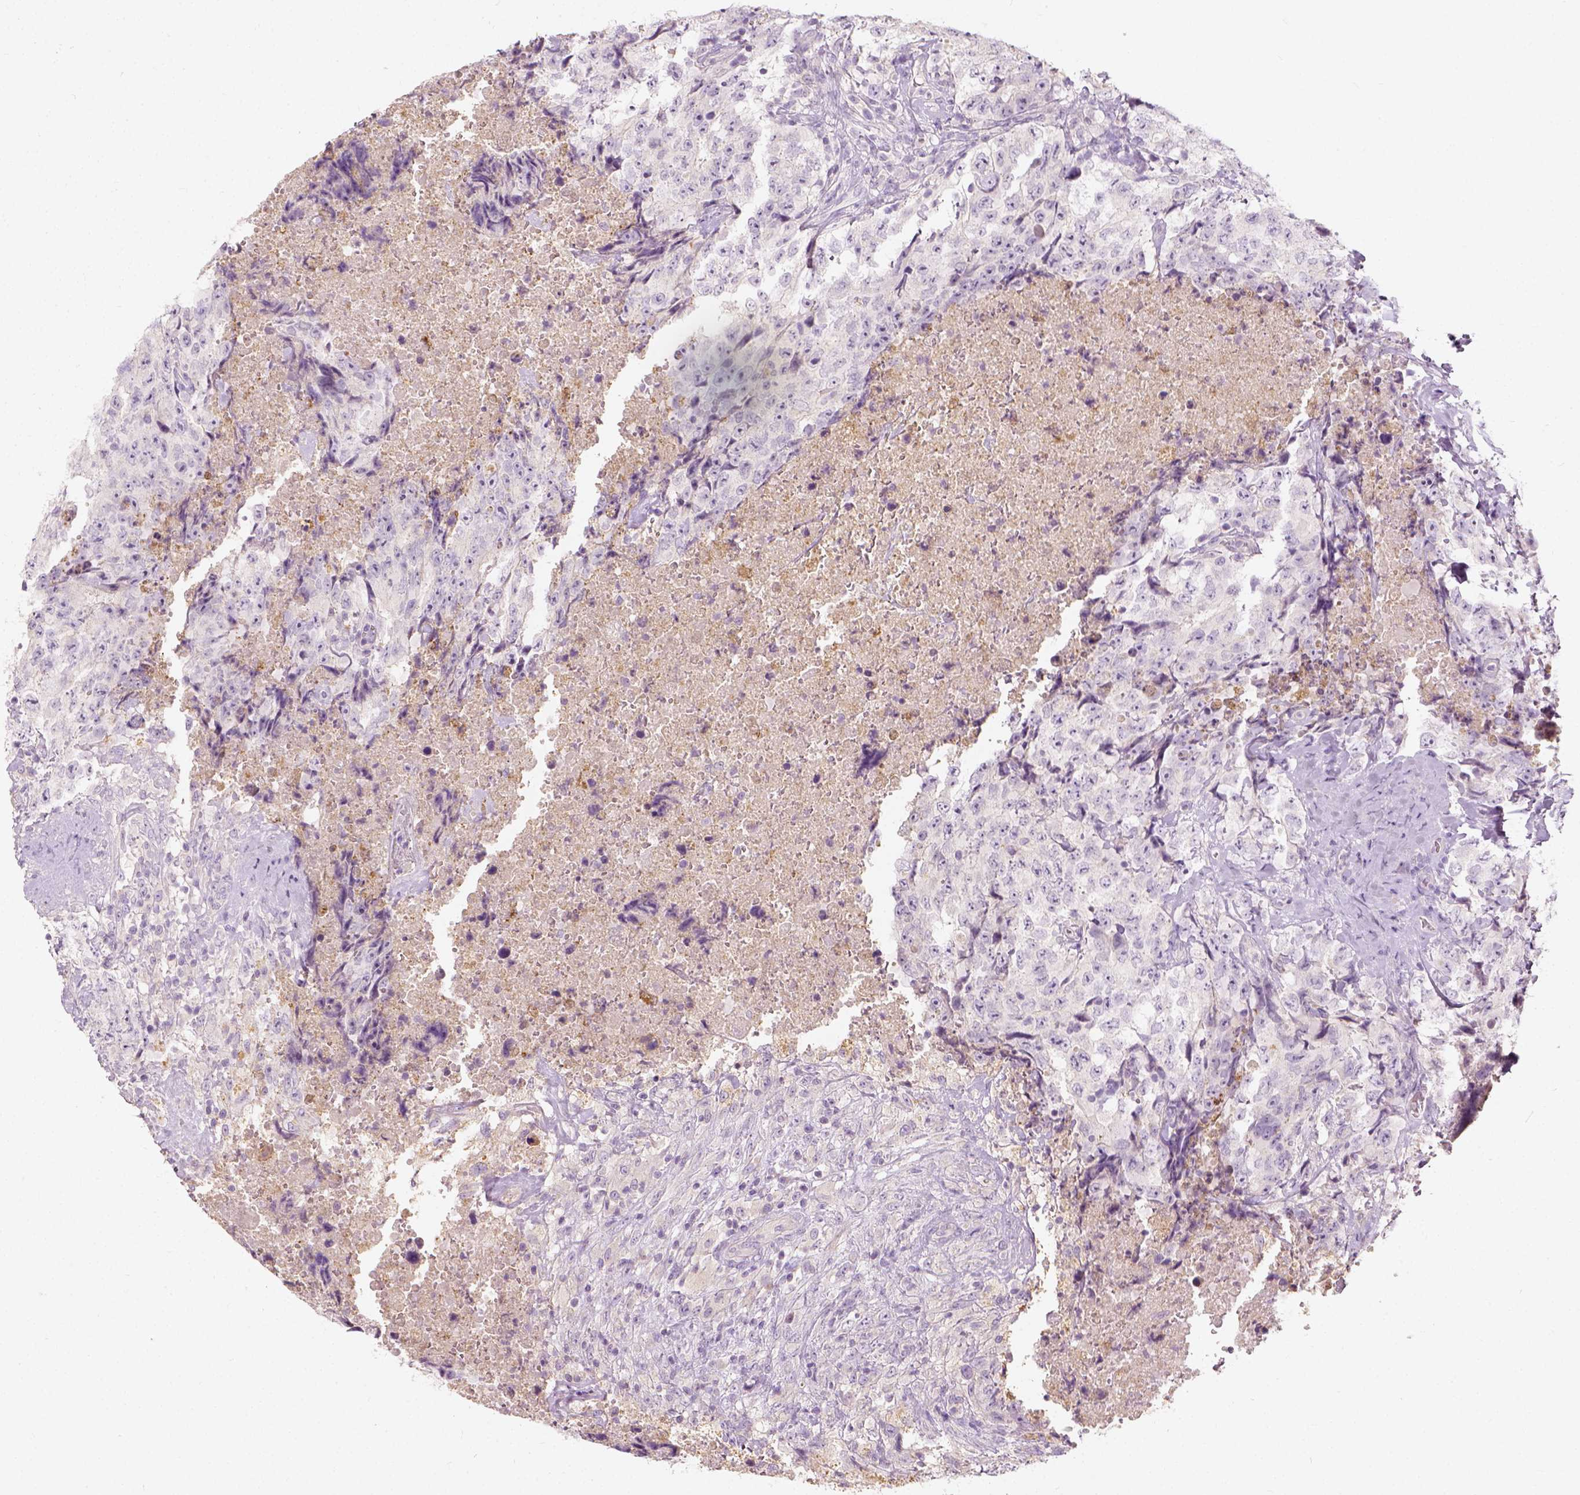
{"staining": {"intensity": "negative", "quantity": "none", "location": "none"}, "tissue": "testis cancer", "cell_type": "Tumor cells", "image_type": "cancer", "snomed": [{"axis": "morphology", "description": "Carcinoma, Embryonal, NOS"}, {"axis": "topography", "description": "Testis"}], "caption": "Testis cancer was stained to show a protein in brown. There is no significant expression in tumor cells. (DAB (3,3'-diaminobenzidine) immunohistochemistry visualized using brightfield microscopy, high magnification).", "gene": "DHCR24", "patient": {"sex": "male", "age": 24}}